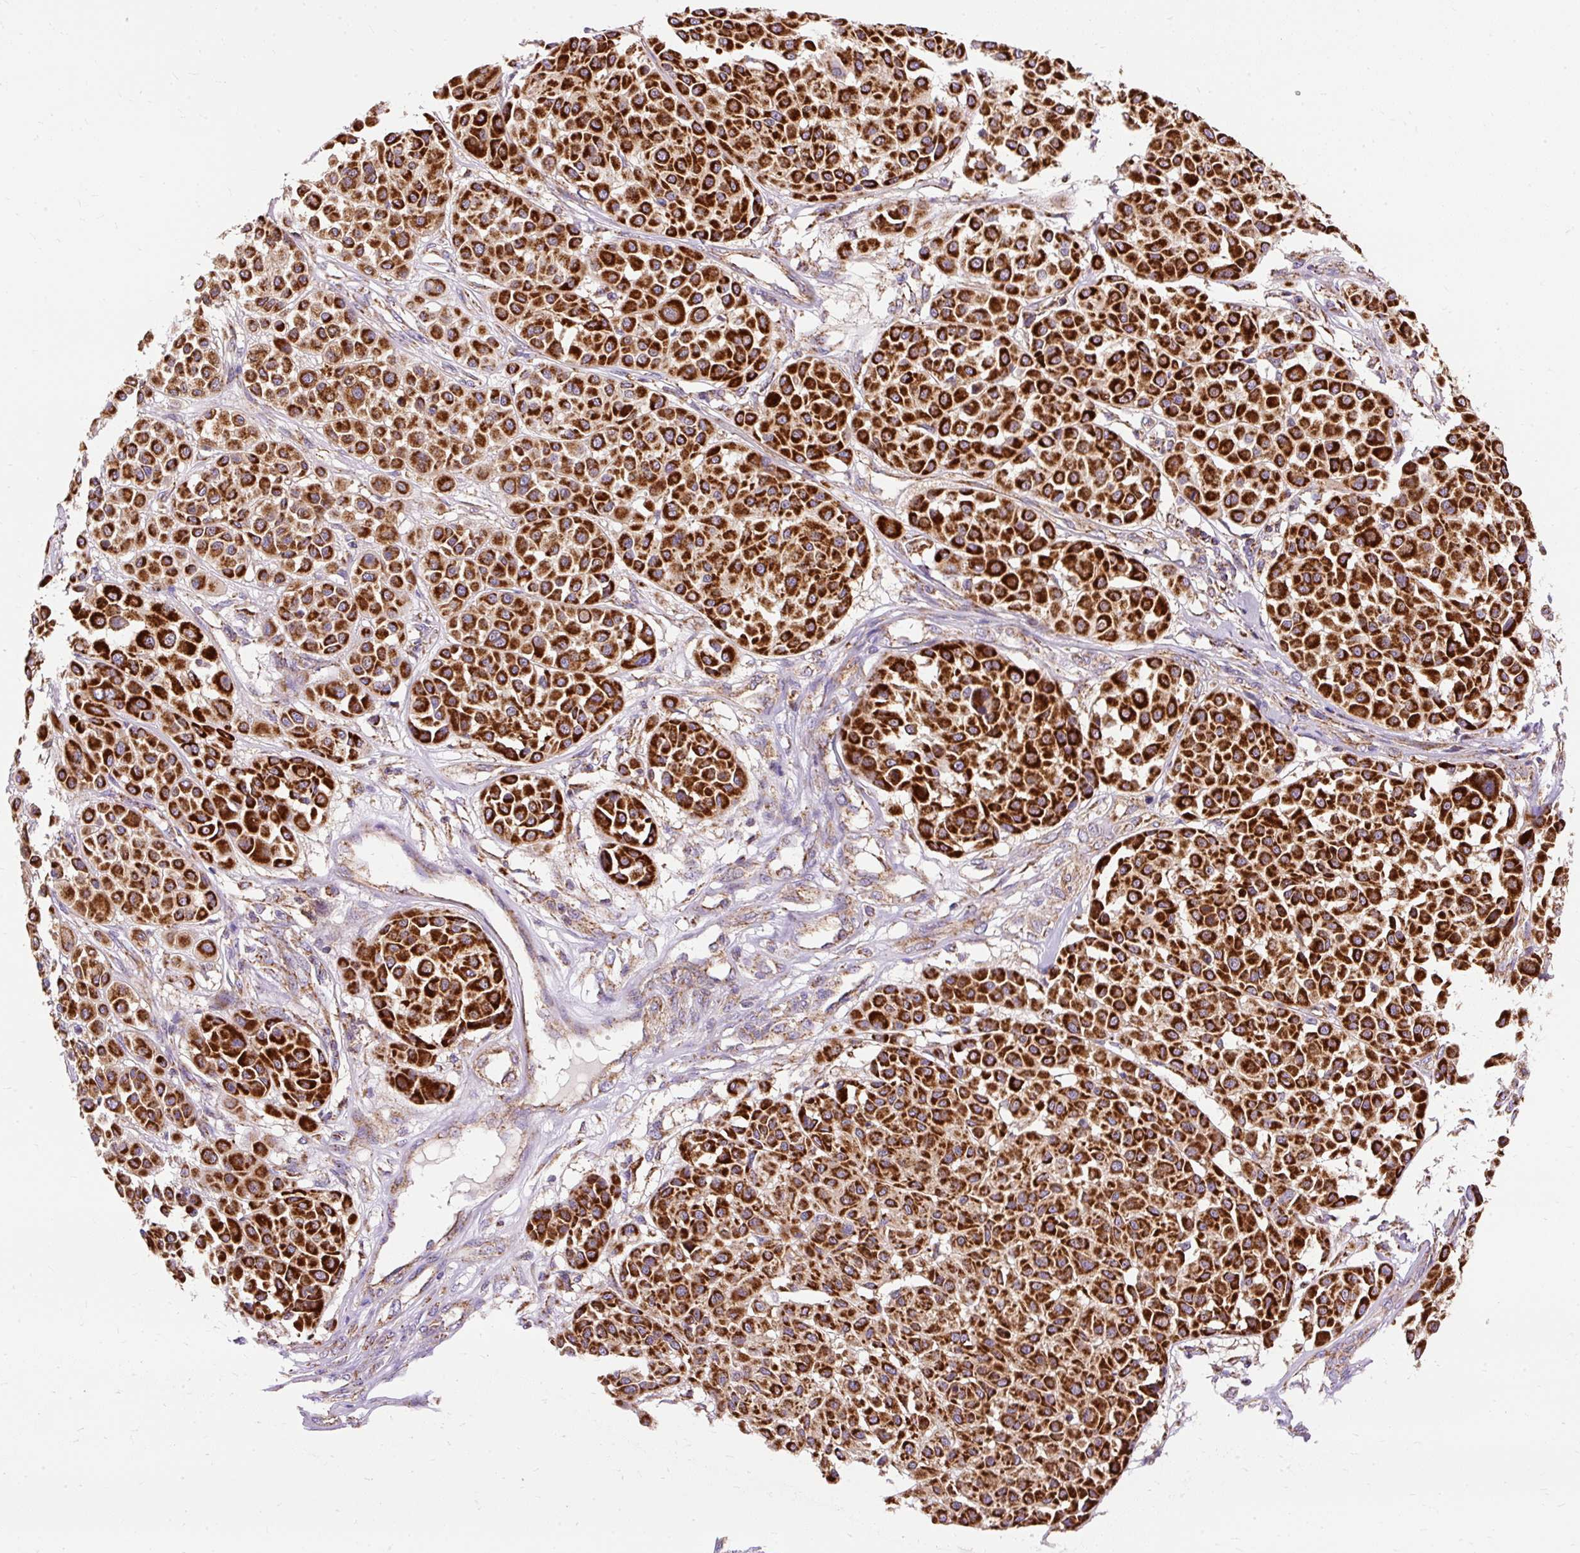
{"staining": {"intensity": "strong", "quantity": ">75%", "location": "cytoplasmic/membranous"}, "tissue": "melanoma", "cell_type": "Tumor cells", "image_type": "cancer", "snomed": [{"axis": "morphology", "description": "Malignant melanoma, Metastatic site"}, {"axis": "topography", "description": "Soft tissue"}], "caption": "A high-resolution image shows IHC staining of malignant melanoma (metastatic site), which shows strong cytoplasmic/membranous positivity in about >75% of tumor cells. The staining is performed using DAB brown chromogen to label protein expression. The nuclei are counter-stained blue using hematoxylin.", "gene": "CEP290", "patient": {"sex": "male", "age": 41}}